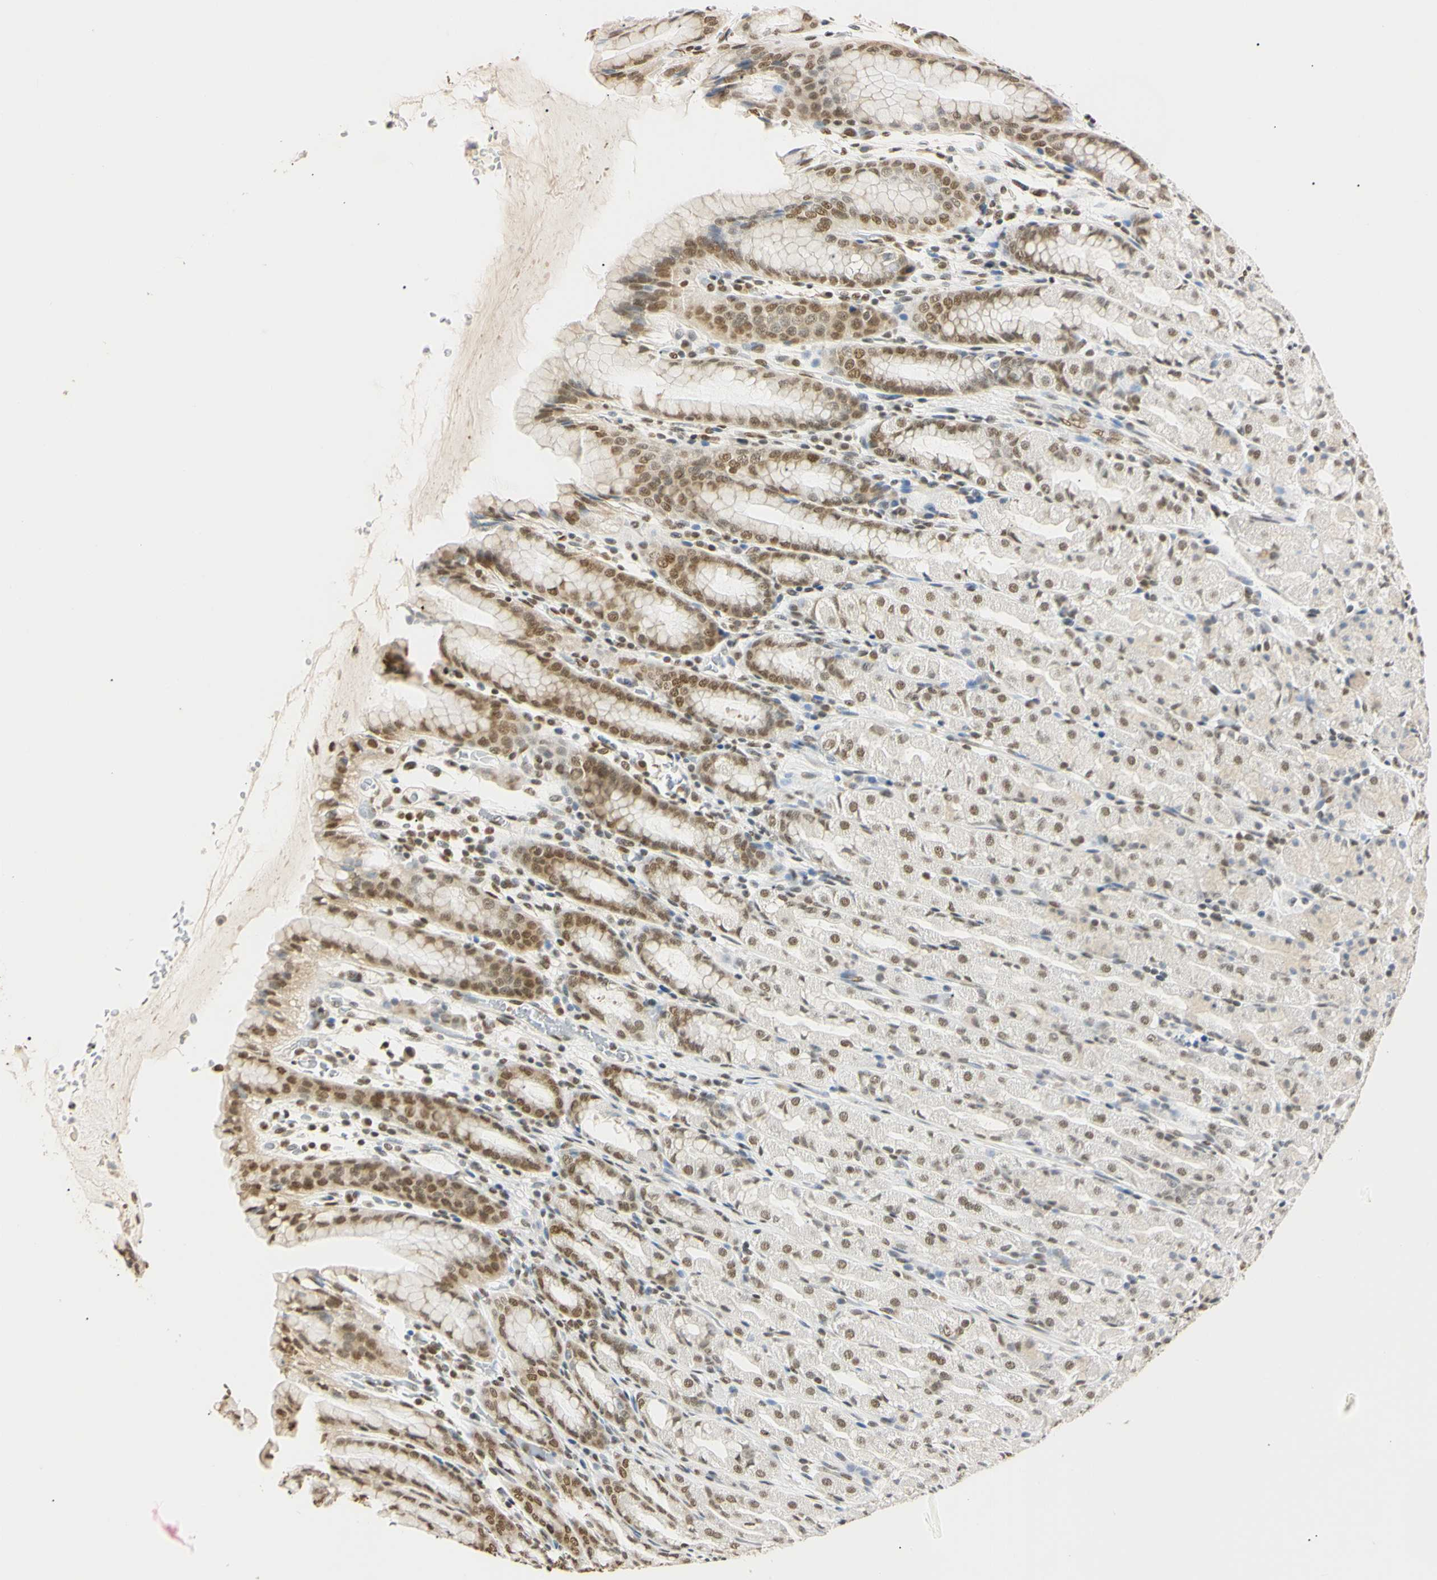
{"staining": {"intensity": "strong", "quantity": "25%-75%", "location": "nuclear"}, "tissue": "stomach", "cell_type": "Glandular cells", "image_type": "normal", "snomed": [{"axis": "morphology", "description": "Normal tissue, NOS"}, {"axis": "topography", "description": "Stomach, upper"}], "caption": "This photomicrograph demonstrates immunohistochemistry (IHC) staining of unremarkable stomach, with high strong nuclear staining in approximately 25%-75% of glandular cells.", "gene": "SMARCA5", "patient": {"sex": "male", "age": 68}}